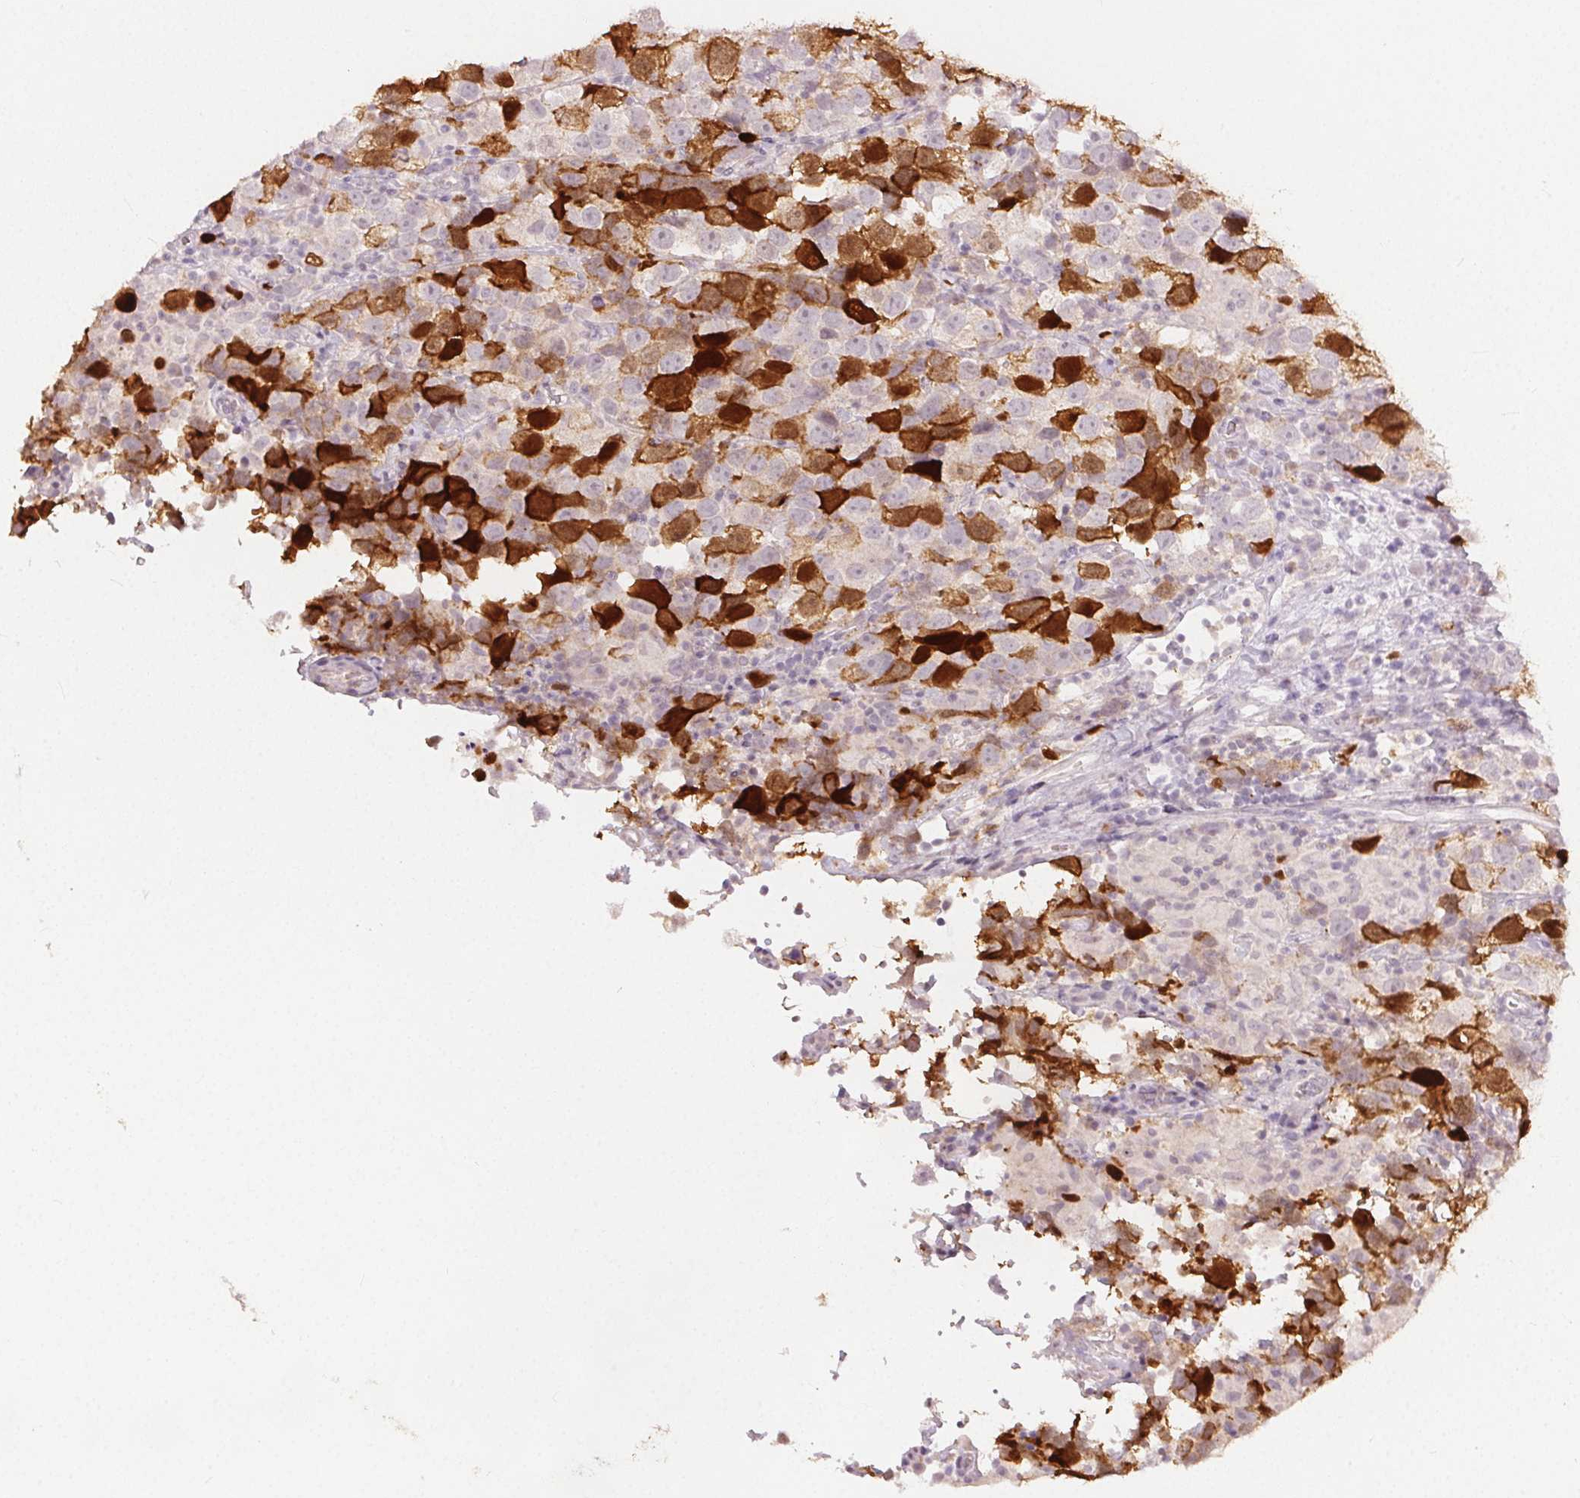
{"staining": {"intensity": "strong", "quantity": "25%-75%", "location": "cytoplasmic/membranous,nuclear"}, "tissue": "testis cancer", "cell_type": "Tumor cells", "image_type": "cancer", "snomed": [{"axis": "morphology", "description": "Seminoma, NOS"}, {"axis": "topography", "description": "Testis"}], "caption": "Testis seminoma stained with DAB (3,3'-diaminobenzidine) IHC reveals high levels of strong cytoplasmic/membranous and nuclear positivity in about 25%-75% of tumor cells.", "gene": "ANLN", "patient": {"sex": "male", "age": 26}}